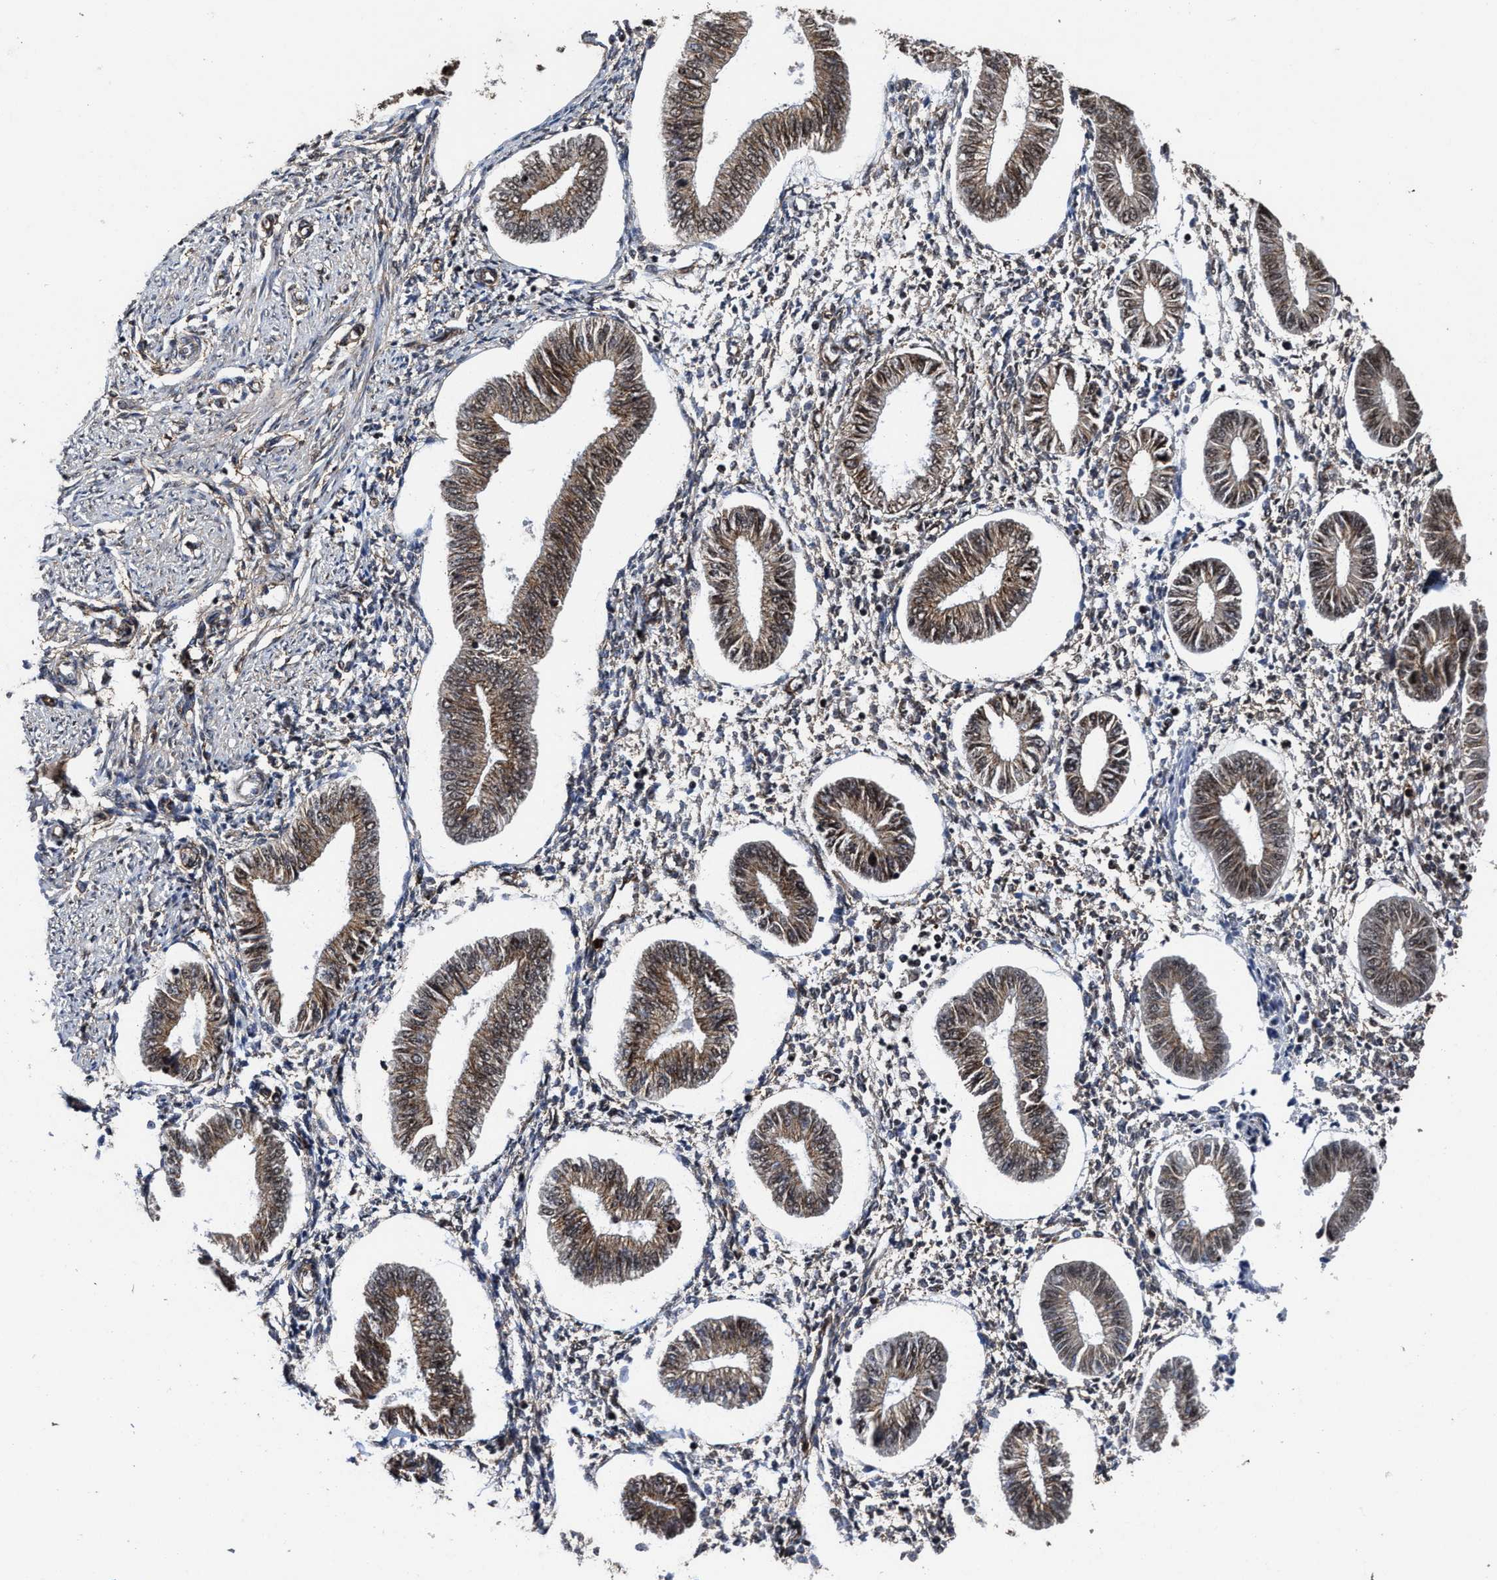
{"staining": {"intensity": "moderate", "quantity": "<25%", "location": "cytoplasmic/membranous"}, "tissue": "endometrium", "cell_type": "Cells in endometrial stroma", "image_type": "normal", "snomed": [{"axis": "morphology", "description": "Normal tissue, NOS"}, {"axis": "topography", "description": "Endometrium"}], "caption": "Endometrium was stained to show a protein in brown. There is low levels of moderate cytoplasmic/membranous staining in approximately <25% of cells in endometrial stroma. (DAB (3,3'-diaminobenzidine) = brown stain, brightfield microscopy at high magnification).", "gene": "SEPTIN2", "patient": {"sex": "female", "age": 50}}